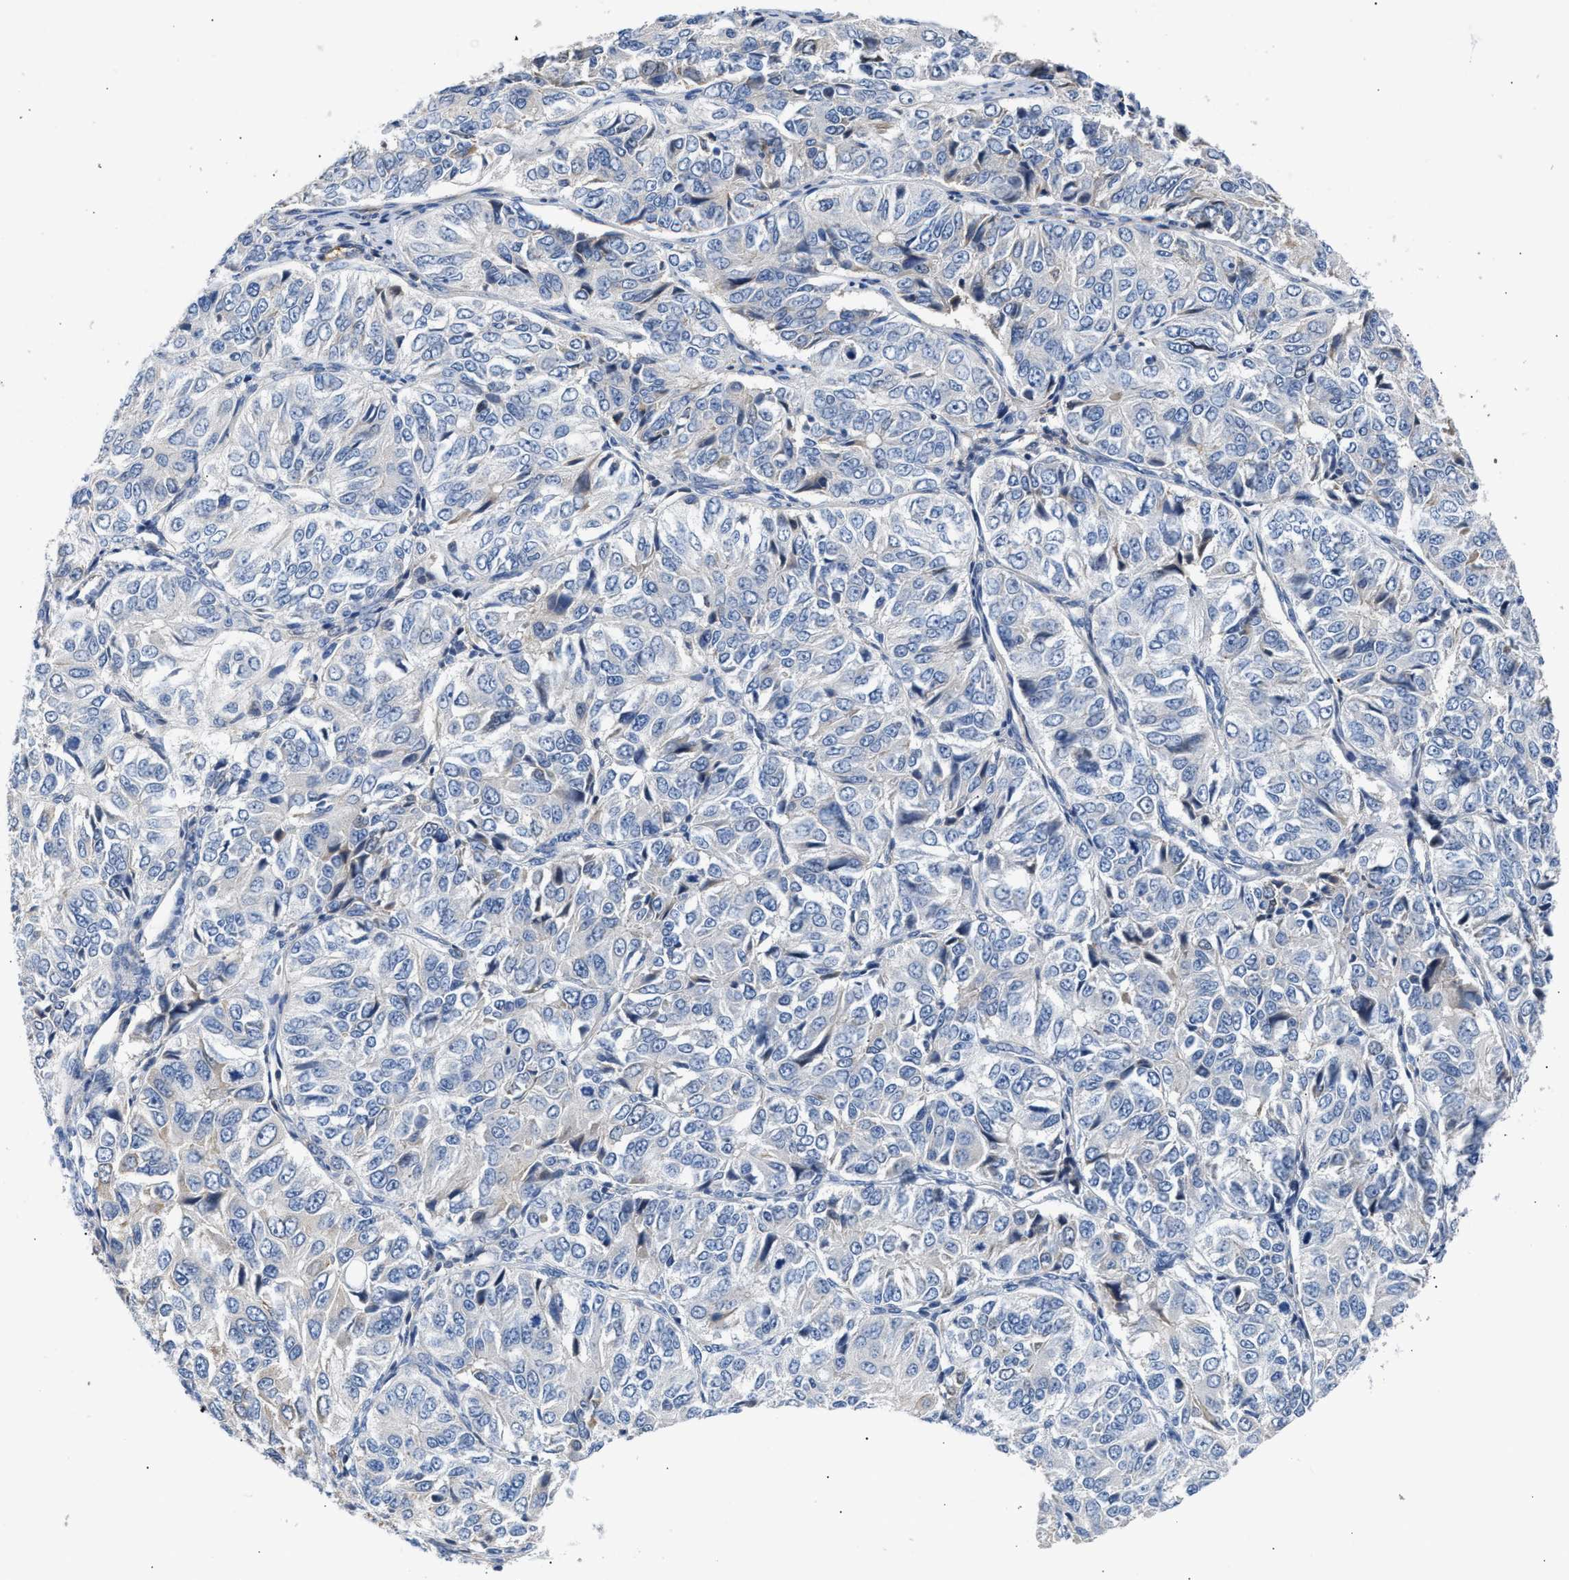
{"staining": {"intensity": "negative", "quantity": "none", "location": "none"}, "tissue": "ovarian cancer", "cell_type": "Tumor cells", "image_type": "cancer", "snomed": [{"axis": "morphology", "description": "Carcinoma, endometroid"}, {"axis": "topography", "description": "Ovary"}], "caption": "Human ovarian cancer (endometroid carcinoma) stained for a protein using immunohistochemistry (IHC) demonstrates no positivity in tumor cells.", "gene": "TFPI", "patient": {"sex": "female", "age": 51}}